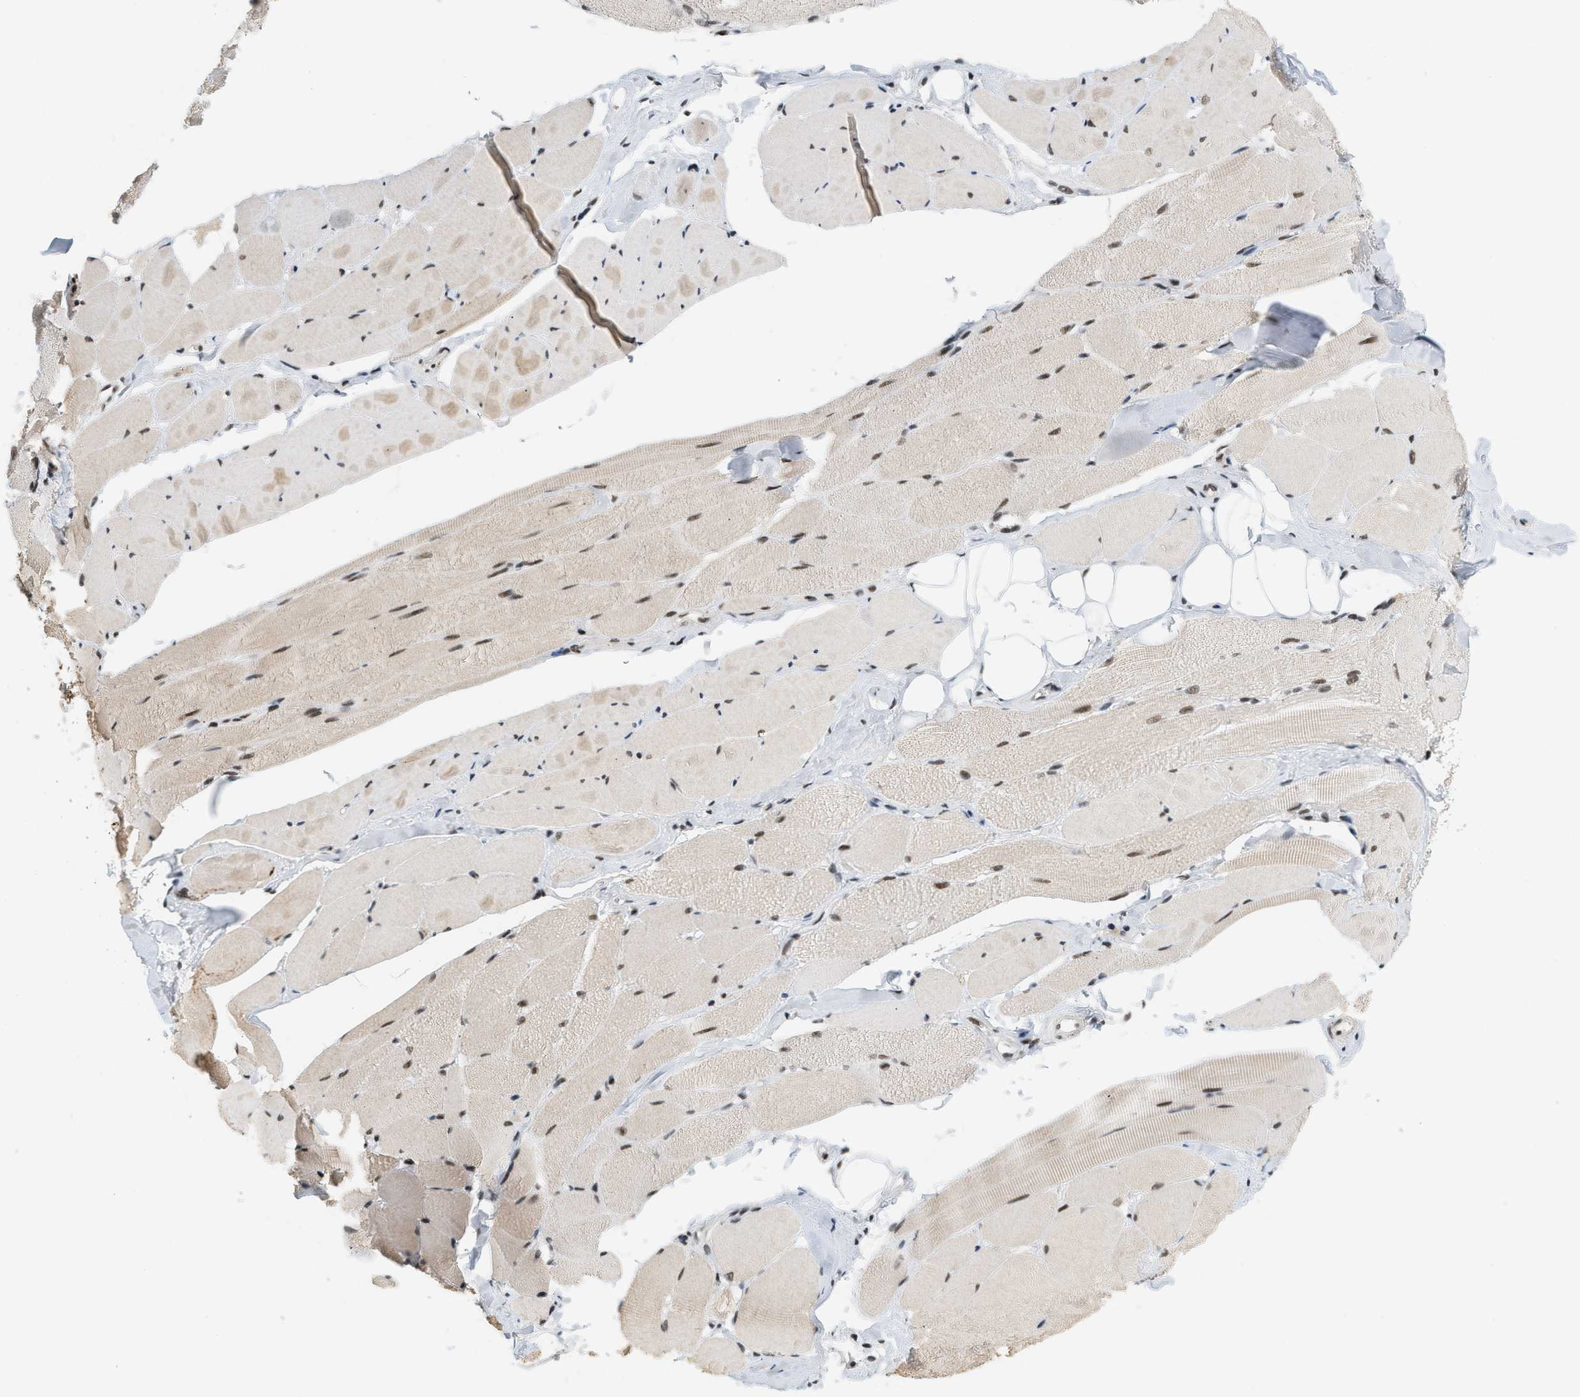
{"staining": {"intensity": "strong", "quantity": ">75%", "location": "cytoplasmic/membranous,nuclear"}, "tissue": "skeletal muscle", "cell_type": "Myocytes", "image_type": "normal", "snomed": [{"axis": "morphology", "description": "Normal tissue, NOS"}, {"axis": "topography", "description": "Skeletal muscle"}, {"axis": "topography", "description": "Peripheral nerve tissue"}], "caption": "Skeletal muscle stained for a protein (brown) reveals strong cytoplasmic/membranous,nuclear positive expression in approximately >75% of myocytes.", "gene": "SMARCB1", "patient": {"sex": "female", "age": 84}}